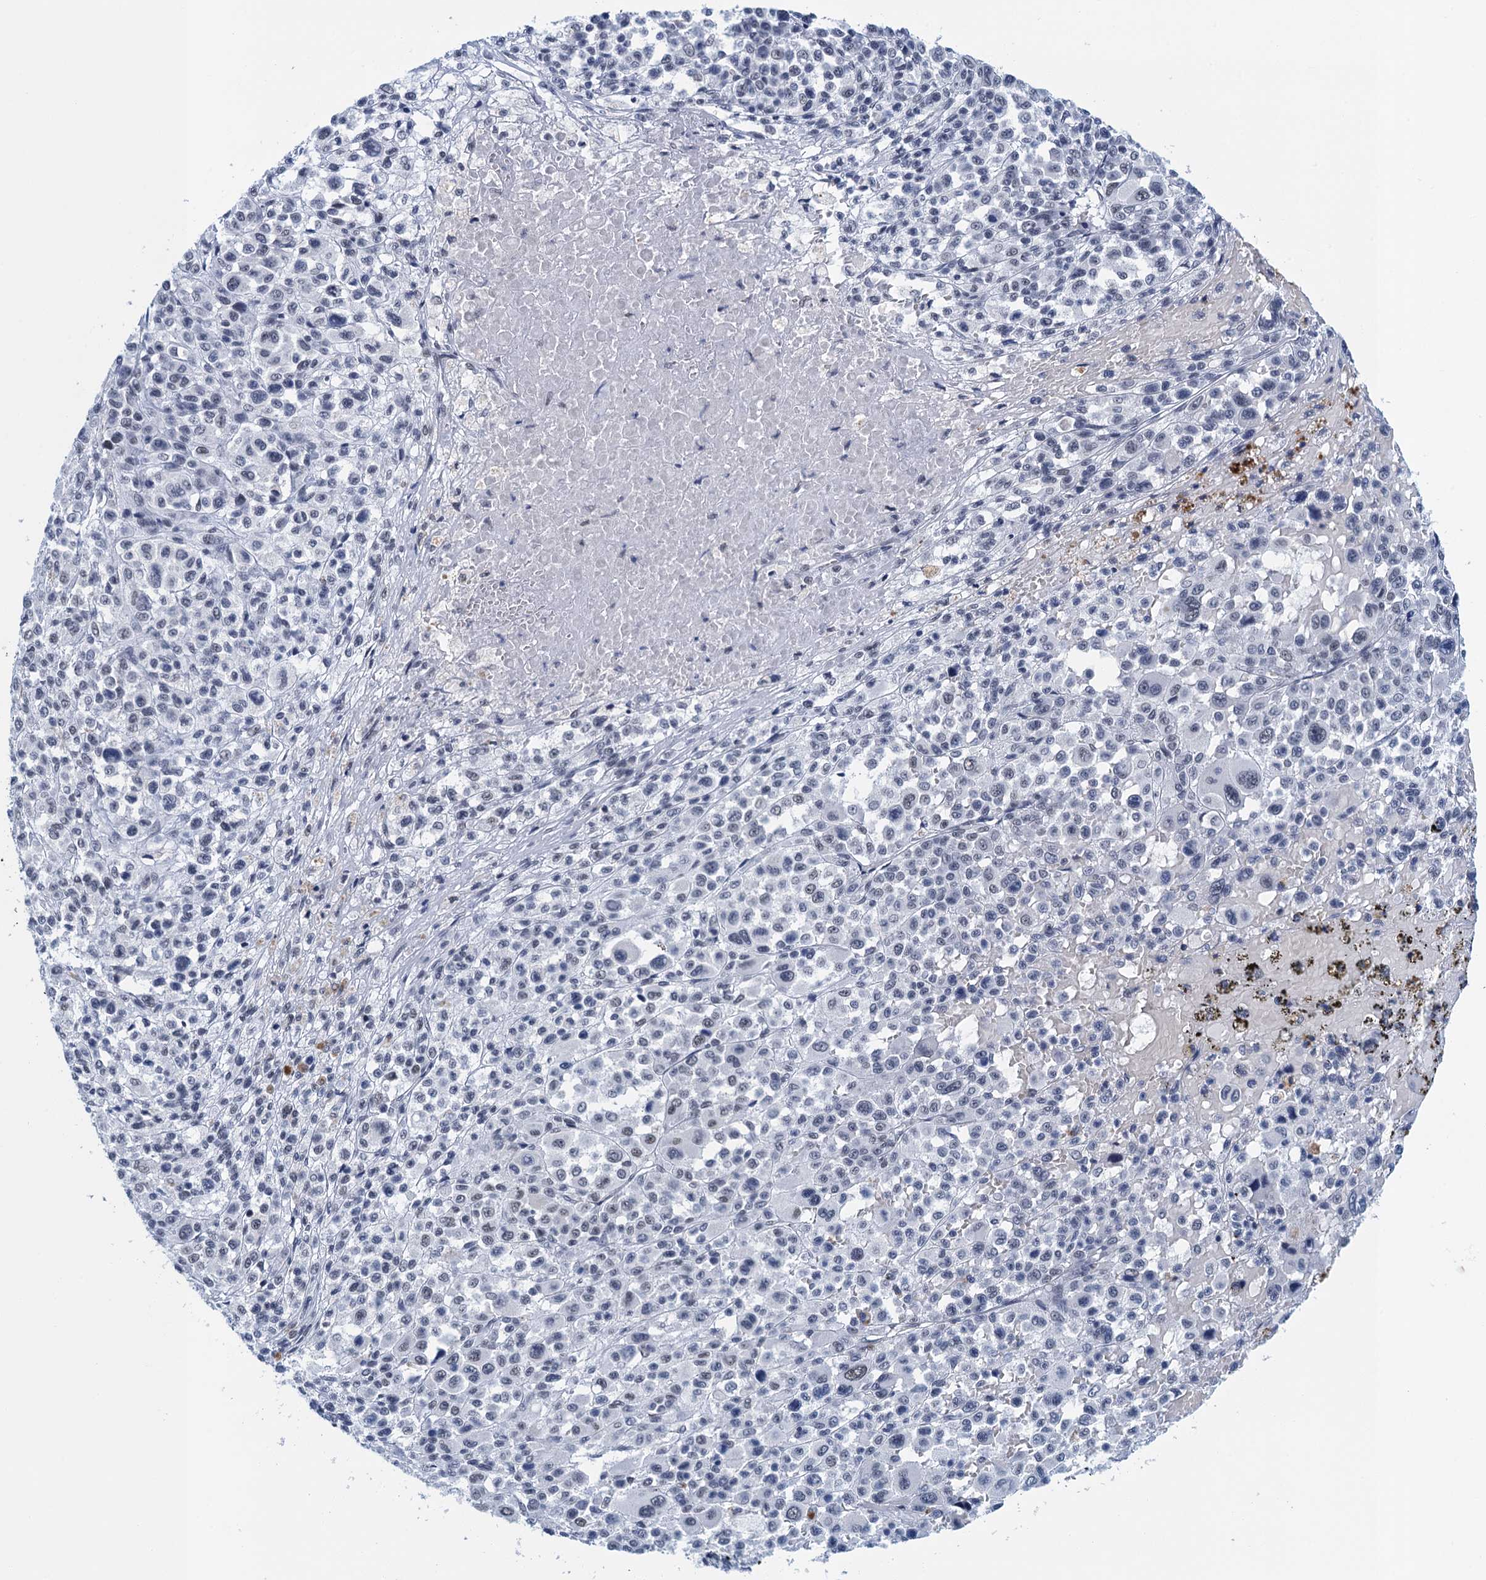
{"staining": {"intensity": "negative", "quantity": "none", "location": "none"}, "tissue": "melanoma", "cell_type": "Tumor cells", "image_type": "cancer", "snomed": [{"axis": "morphology", "description": "Malignant melanoma, Metastatic site"}, {"axis": "topography", "description": "Skin"}], "caption": "Tumor cells are negative for brown protein staining in malignant melanoma (metastatic site). (DAB immunohistochemistry (IHC) with hematoxylin counter stain).", "gene": "EPS8L1", "patient": {"sex": "female", "age": 74}}